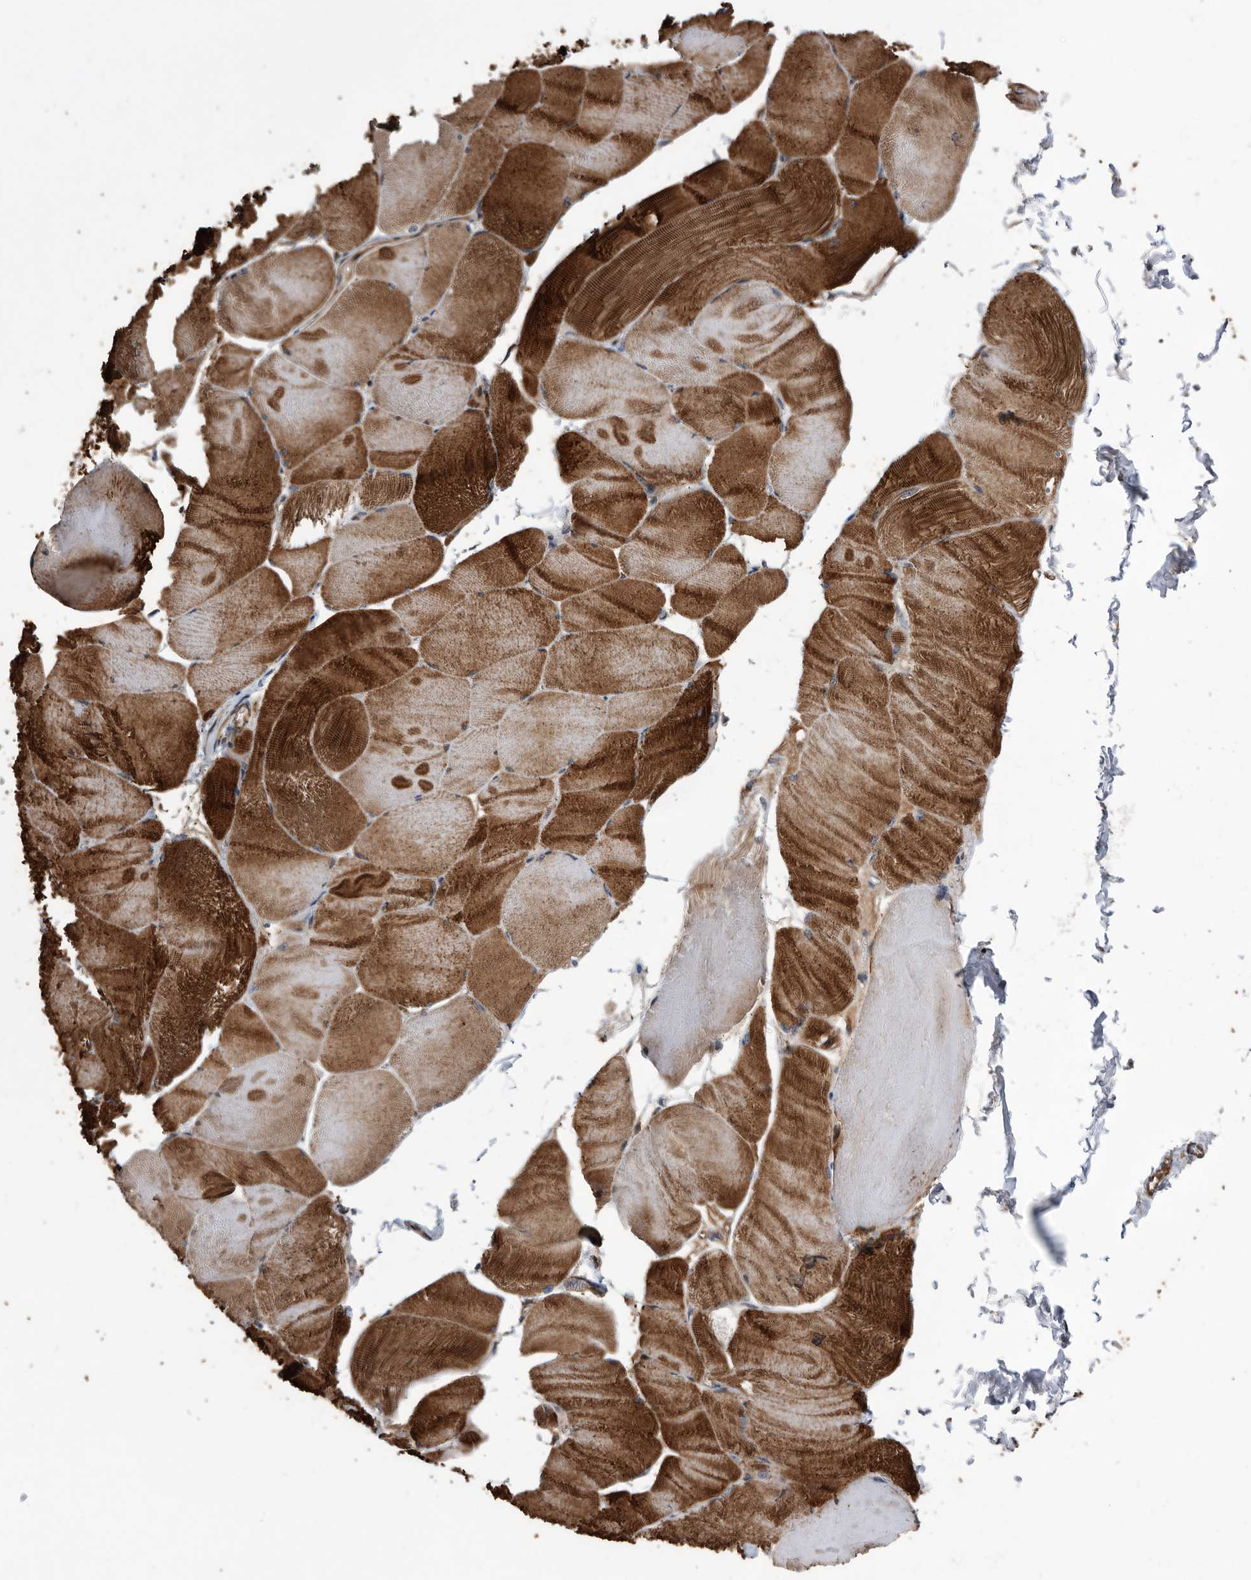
{"staining": {"intensity": "strong", "quantity": ">75%", "location": "cytoplasmic/membranous"}, "tissue": "skeletal muscle", "cell_type": "Myocytes", "image_type": "normal", "snomed": [{"axis": "morphology", "description": "Normal tissue, NOS"}, {"axis": "morphology", "description": "Basal cell carcinoma"}, {"axis": "topography", "description": "Skeletal muscle"}], "caption": "Immunohistochemistry (DAB (3,3'-diaminobenzidine)) staining of unremarkable human skeletal muscle displays strong cytoplasmic/membranous protein expression in about >75% of myocytes.", "gene": "SERINC2", "patient": {"sex": "female", "age": 64}}